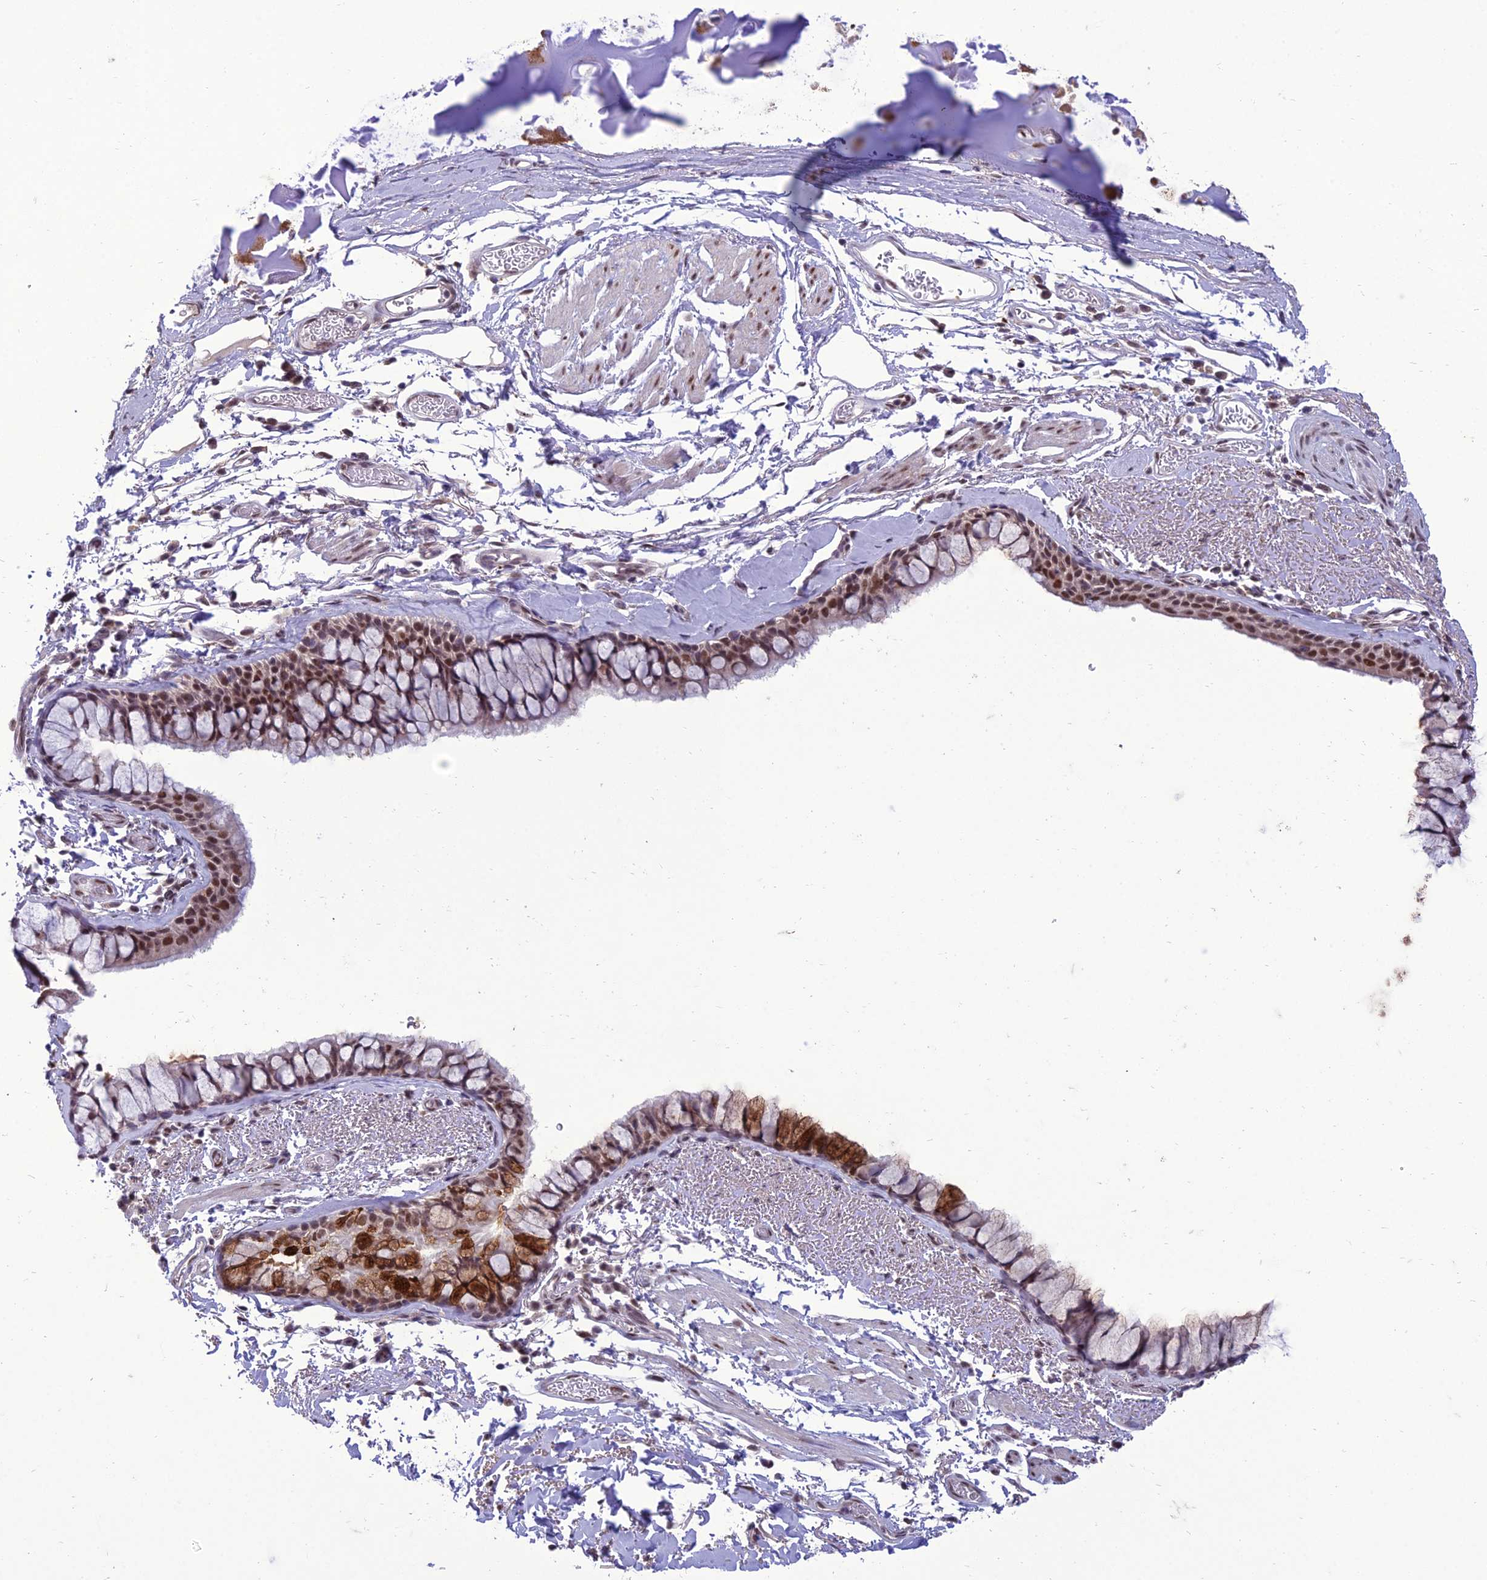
{"staining": {"intensity": "moderate", "quantity": ">75%", "location": "cytoplasmic/membranous,nuclear"}, "tissue": "bronchus", "cell_type": "Respiratory epithelial cells", "image_type": "normal", "snomed": [{"axis": "morphology", "description": "Normal tissue, NOS"}, {"axis": "topography", "description": "Bronchus"}], "caption": "Moderate cytoplasmic/membranous,nuclear staining for a protein is identified in approximately >75% of respiratory epithelial cells of normal bronchus using immunohistochemistry (IHC).", "gene": "RANBP3", "patient": {"sex": "male", "age": 65}}